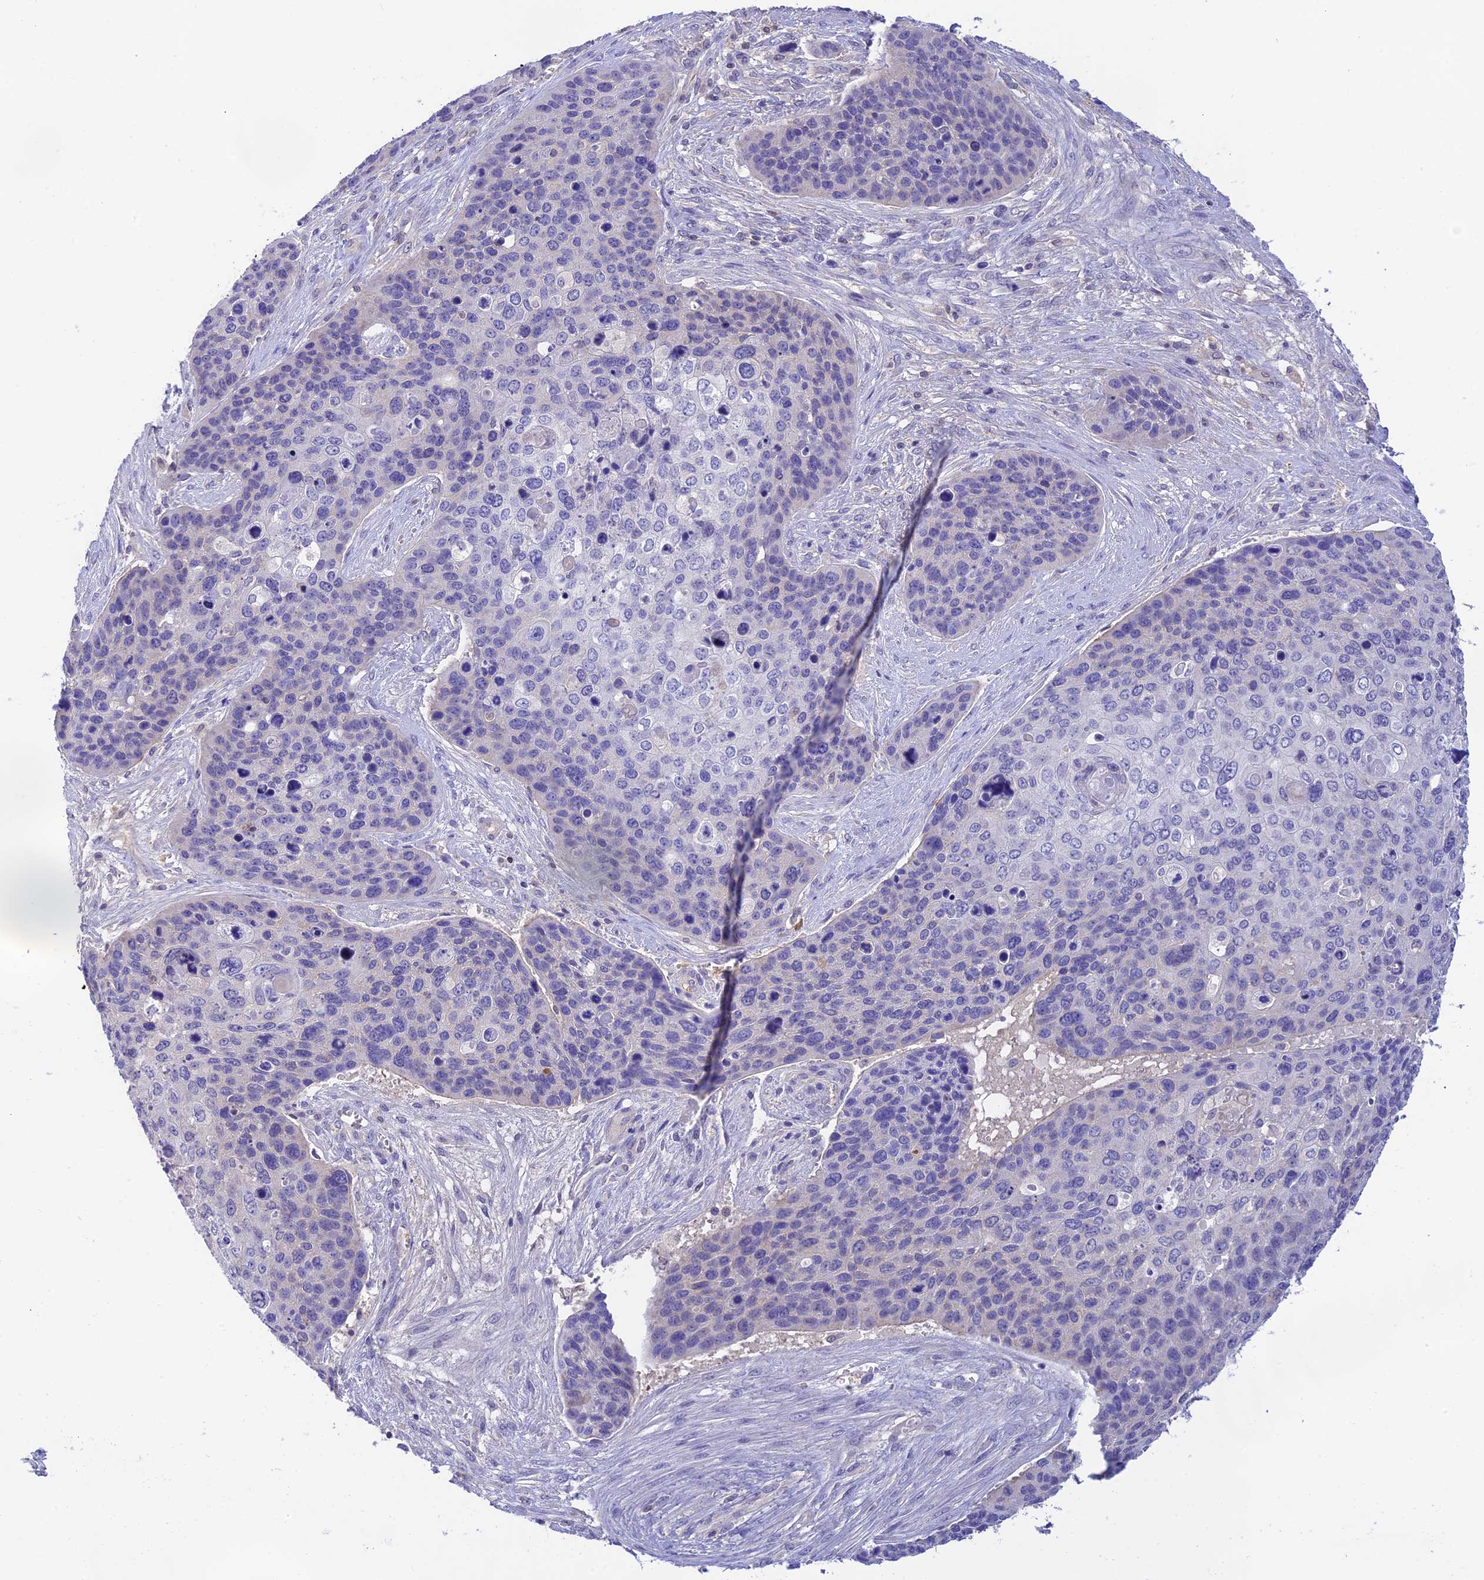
{"staining": {"intensity": "negative", "quantity": "none", "location": "none"}, "tissue": "skin cancer", "cell_type": "Tumor cells", "image_type": "cancer", "snomed": [{"axis": "morphology", "description": "Basal cell carcinoma"}, {"axis": "topography", "description": "Skin"}], "caption": "Tumor cells show no significant staining in skin basal cell carcinoma. (DAB immunohistochemistry with hematoxylin counter stain).", "gene": "HDHD2", "patient": {"sex": "female", "age": 74}}